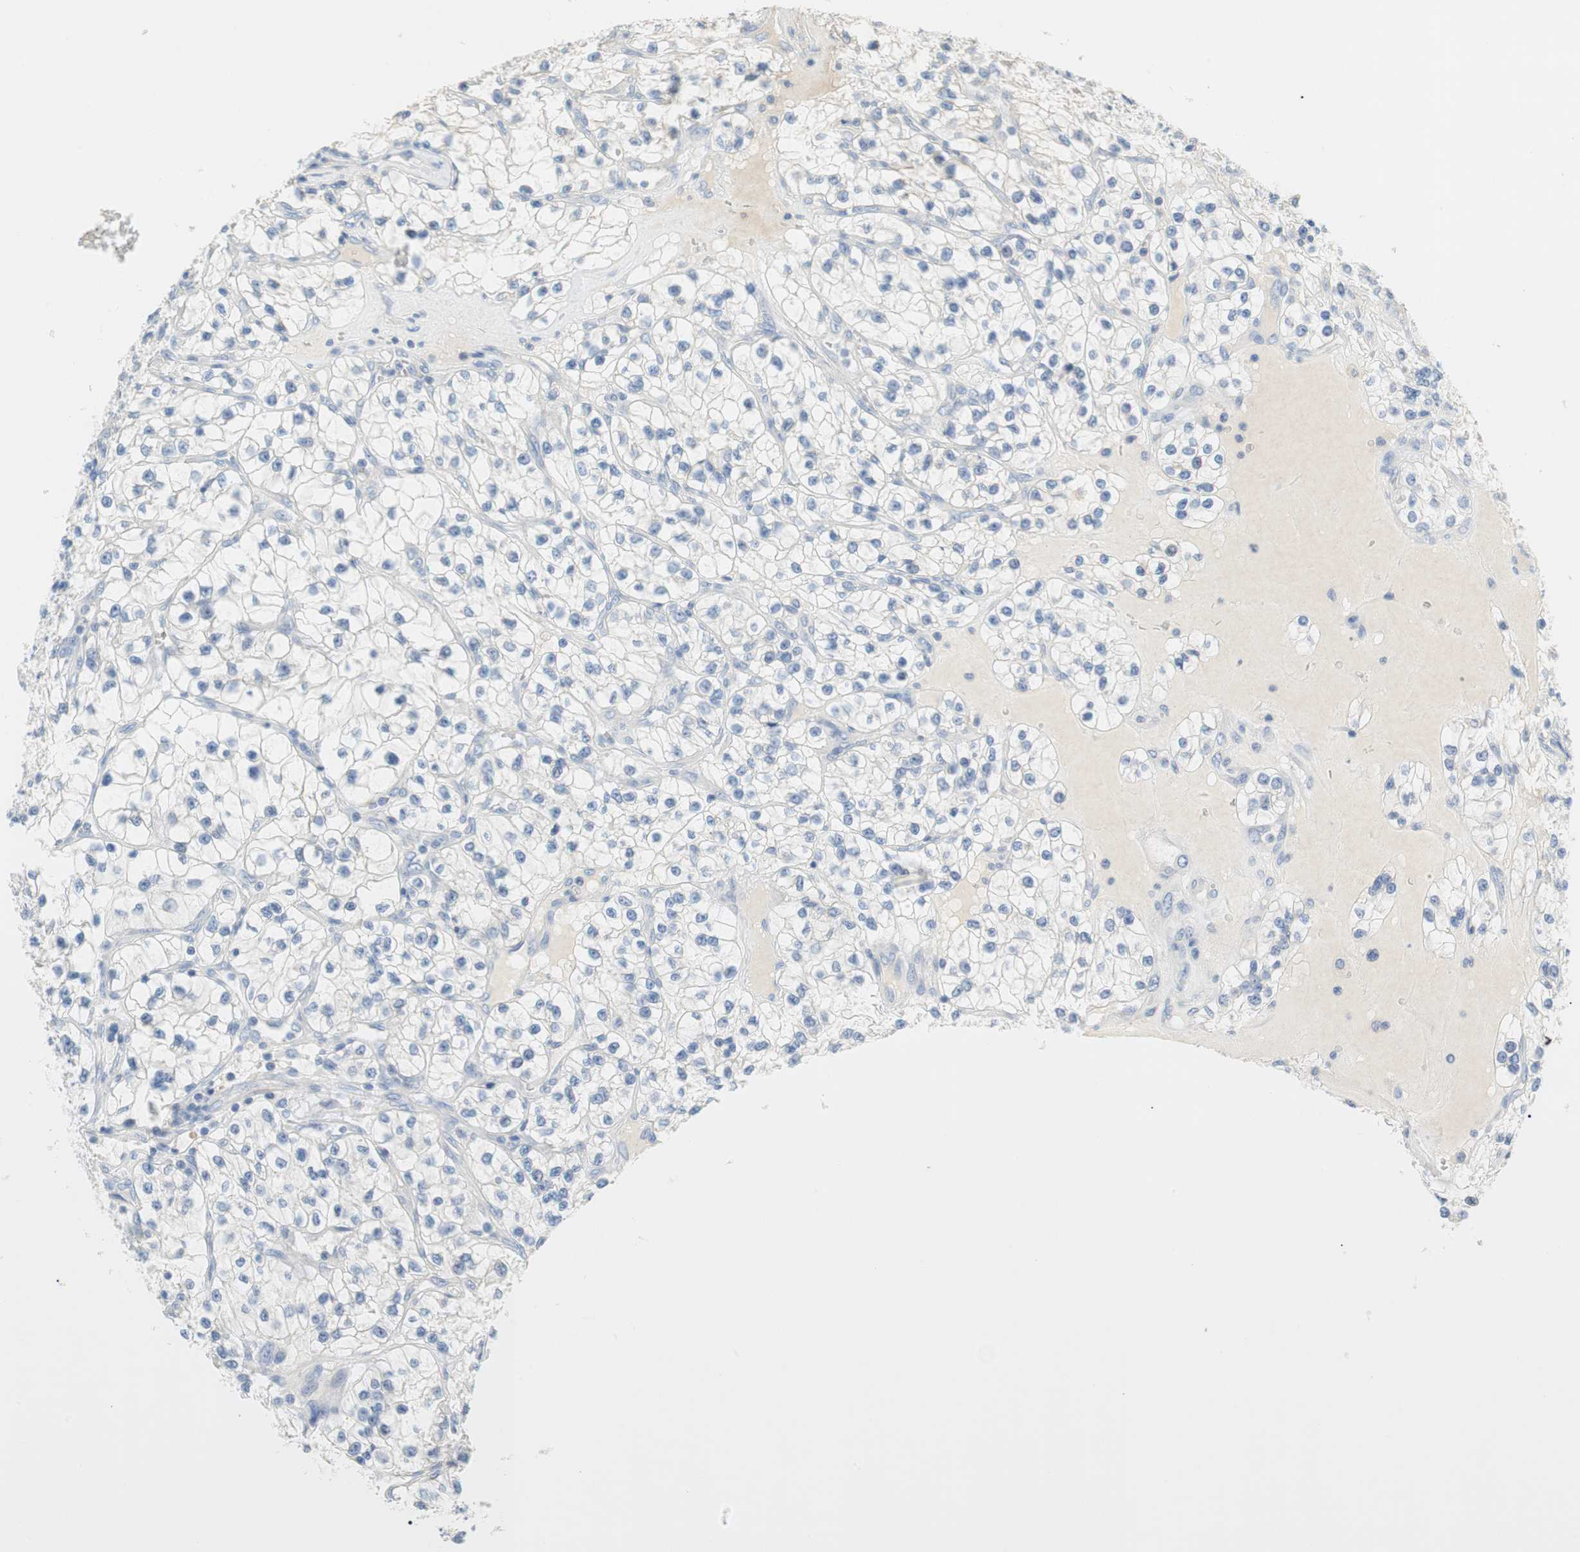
{"staining": {"intensity": "negative", "quantity": "none", "location": "none"}, "tissue": "renal cancer", "cell_type": "Tumor cells", "image_type": "cancer", "snomed": [{"axis": "morphology", "description": "Adenocarcinoma, NOS"}, {"axis": "topography", "description": "Kidney"}], "caption": "Image shows no significant protein positivity in tumor cells of renal adenocarcinoma. Brightfield microscopy of IHC stained with DAB (brown) and hematoxylin (blue), captured at high magnification.", "gene": "CCM2L", "patient": {"sex": "female", "age": 57}}